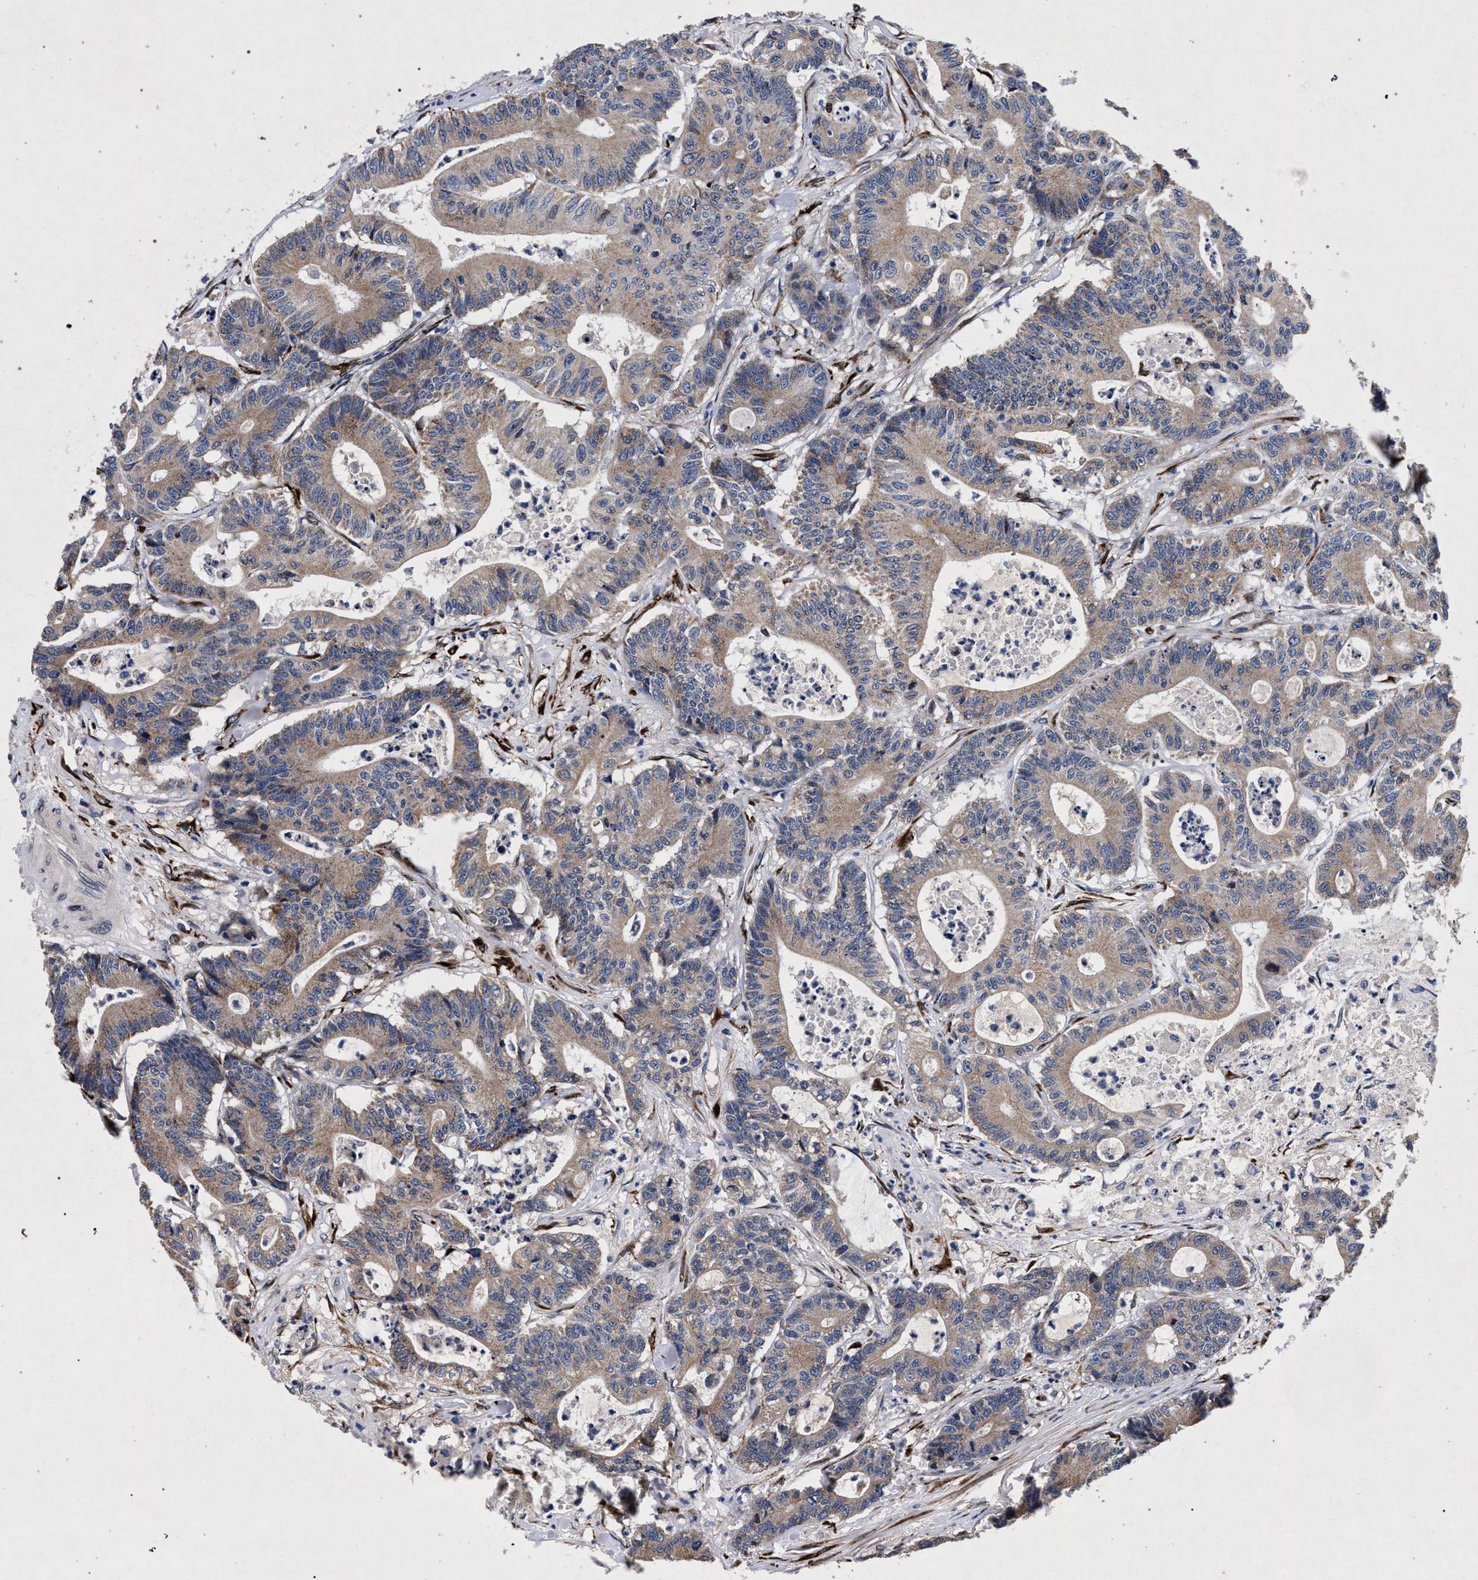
{"staining": {"intensity": "weak", "quantity": ">75%", "location": "cytoplasmic/membranous"}, "tissue": "colorectal cancer", "cell_type": "Tumor cells", "image_type": "cancer", "snomed": [{"axis": "morphology", "description": "Adenocarcinoma, NOS"}, {"axis": "topography", "description": "Colon"}], "caption": "About >75% of tumor cells in human colorectal adenocarcinoma reveal weak cytoplasmic/membranous protein staining as visualized by brown immunohistochemical staining.", "gene": "NEK7", "patient": {"sex": "female", "age": 84}}